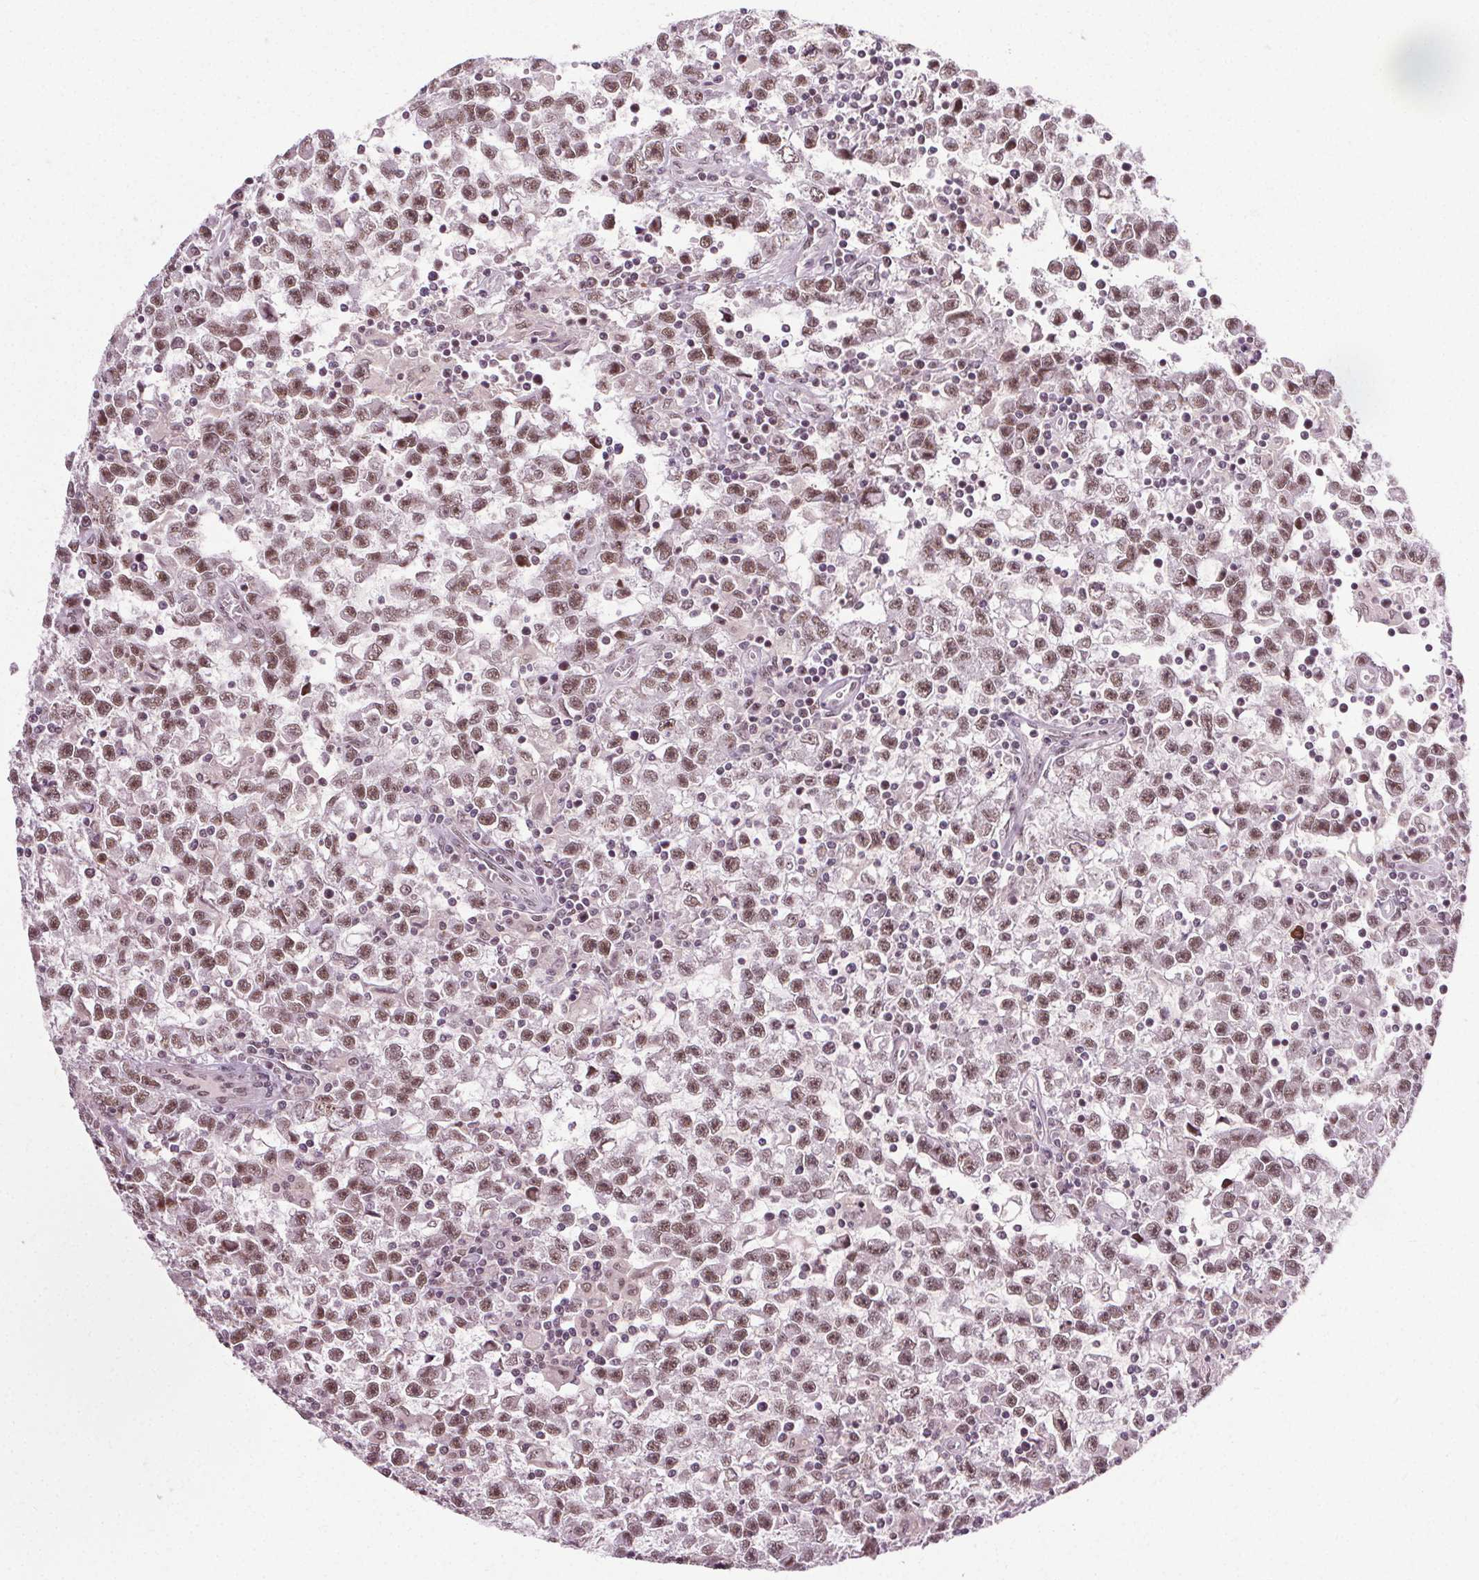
{"staining": {"intensity": "moderate", "quantity": ">75%", "location": "nuclear"}, "tissue": "testis cancer", "cell_type": "Tumor cells", "image_type": "cancer", "snomed": [{"axis": "morphology", "description": "Seminoma, NOS"}, {"axis": "topography", "description": "Testis"}], "caption": "About >75% of tumor cells in testis cancer (seminoma) exhibit moderate nuclear protein staining as visualized by brown immunohistochemical staining.", "gene": "MED6", "patient": {"sex": "male", "age": 31}}